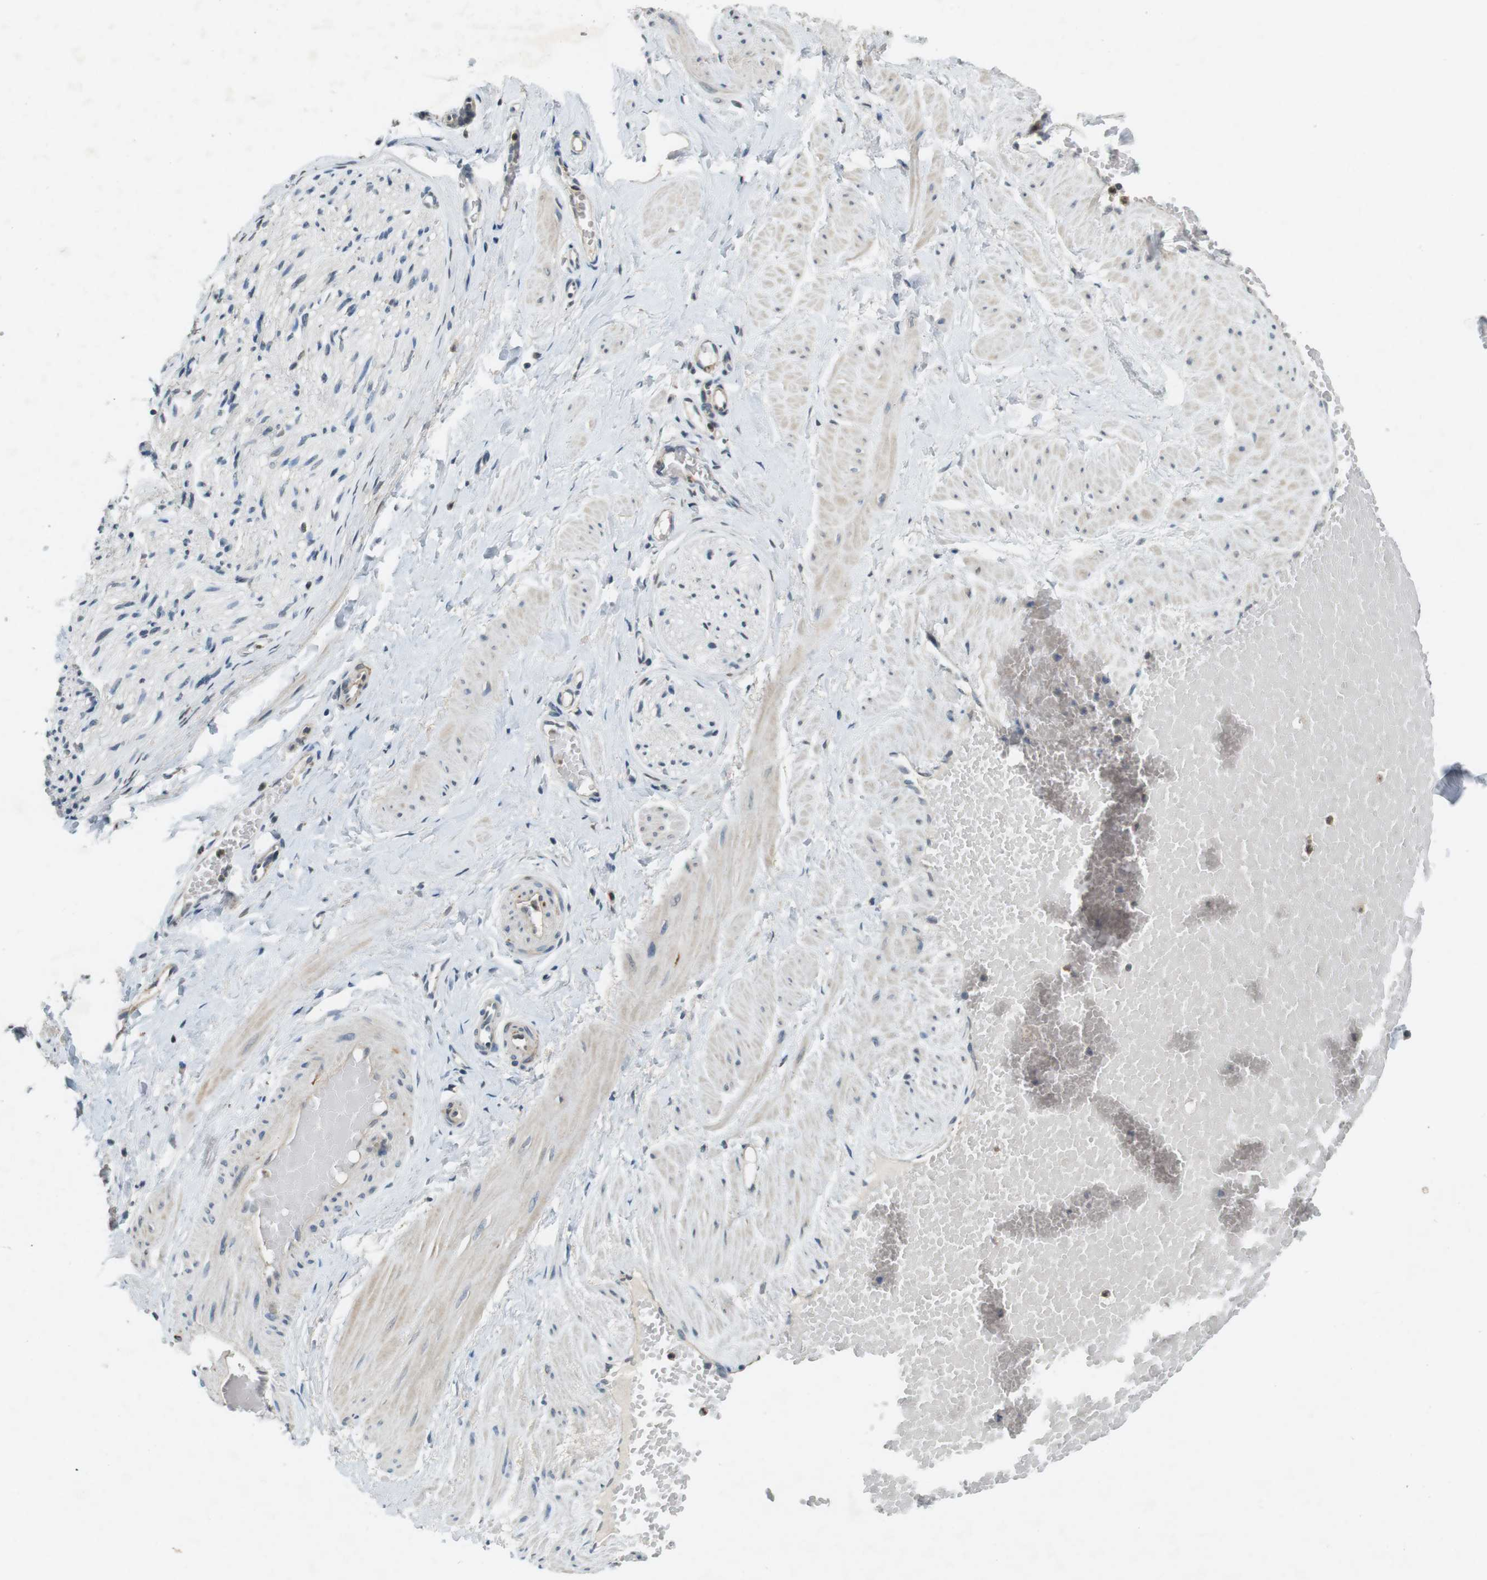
{"staining": {"intensity": "negative", "quantity": "none", "location": "none"}, "tissue": "adipose tissue", "cell_type": "Adipocytes", "image_type": "normal", "snomed": [{"axis": "morphology", "description": "Normal tissue, NOS"}, {"axis": "topography", "description": "Soft tissue"}, {"axis": "topography", "description": "Vascular tissue"}], "caption": "The histopathology image shows no staining of adipocytes in benign adipose tissue. (Immunohistochemistry, brightfield microscopy, high magnification).", "gene": "CDK14", "patient": {"sex": "female", "age": 35}}